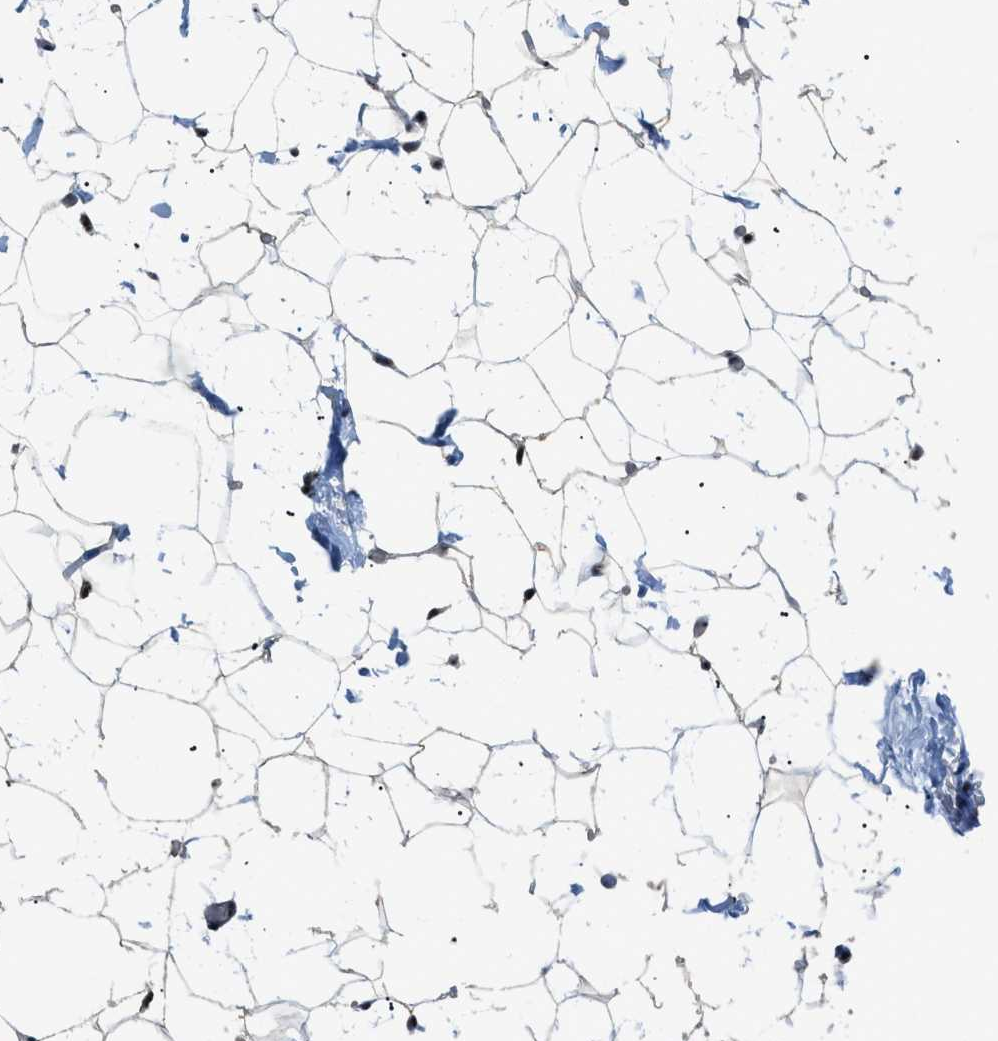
{"staining": {"intensity": "moderate", "quantity": ">75%", "location": "nuclear"}, "tissue": "adipose tissue", "cell_type": "Adipocytes", "image_type": "normal", "snomed": [{"axis": "morphology", "description": "Normal tissue, NOS"}, {"axis": "topography", "description": "Breast"}, {"axis": "topography", "description": "Soft tissue"}], "caption": "Immunohistochemical staining of benign human adipose tissue shows >75% levels of moderate nuclear protein expression in about >75% of adipocytes.", "gene": "CDR2", "patient": {"sex": "female", "age": 75}}